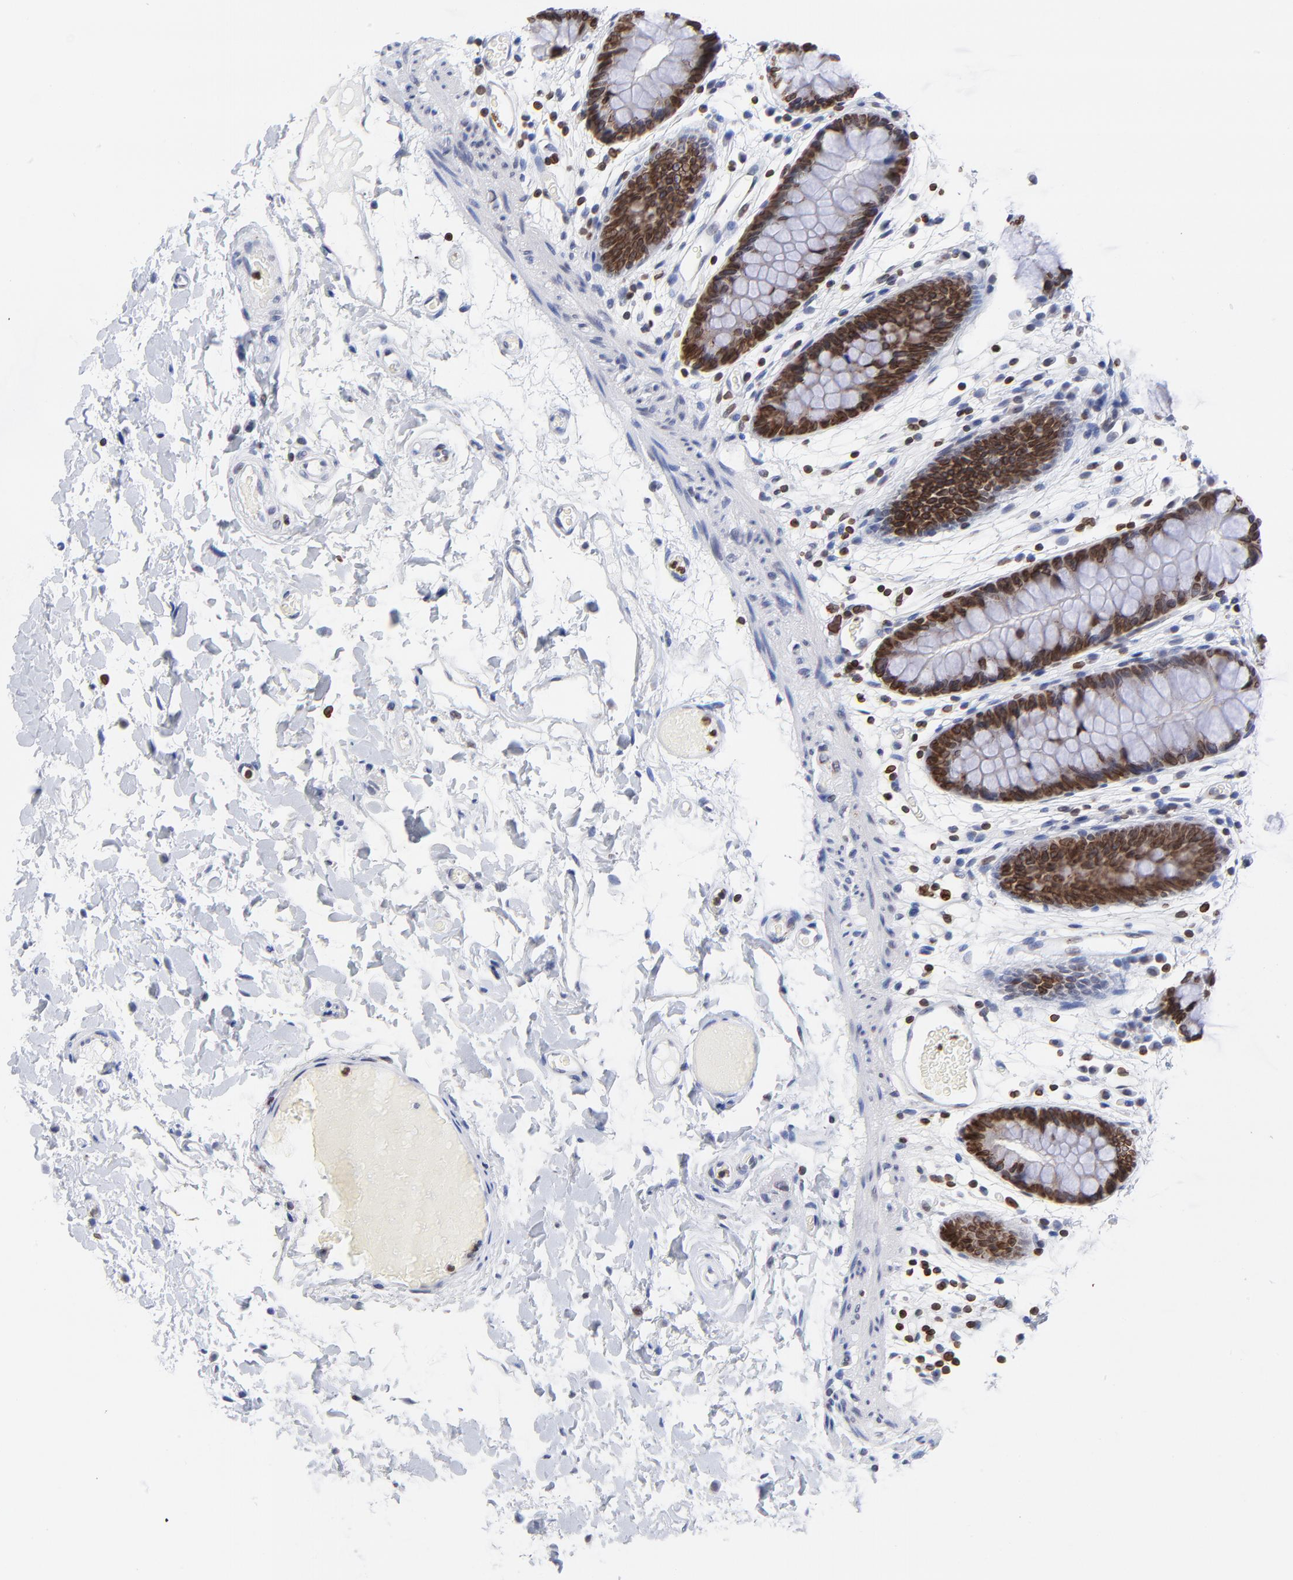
{"staining": {"intensity": "negative", "quantity": "none", "location": "none"}, "tissue": "colon", "cell_type": "Endothelial cells", "image_type": "normal", "snomed": [{"axis": "morphology", "description": "Normal tissue, NOS"}, {"axis": "topography", "description": "Smooth muscle"}, {"axis": "topography", "description": "Colon"}], "caption": "A histopathology image of colon stained for a protein exhibits no brown staining in endothelial cells. (Stains: DAB IHC with hematoxylin counter stain, Microscopy: brightfield microscopy at high magnification).", "gene": "THAP7", "patient": {"sex": "male", "age": 67}}